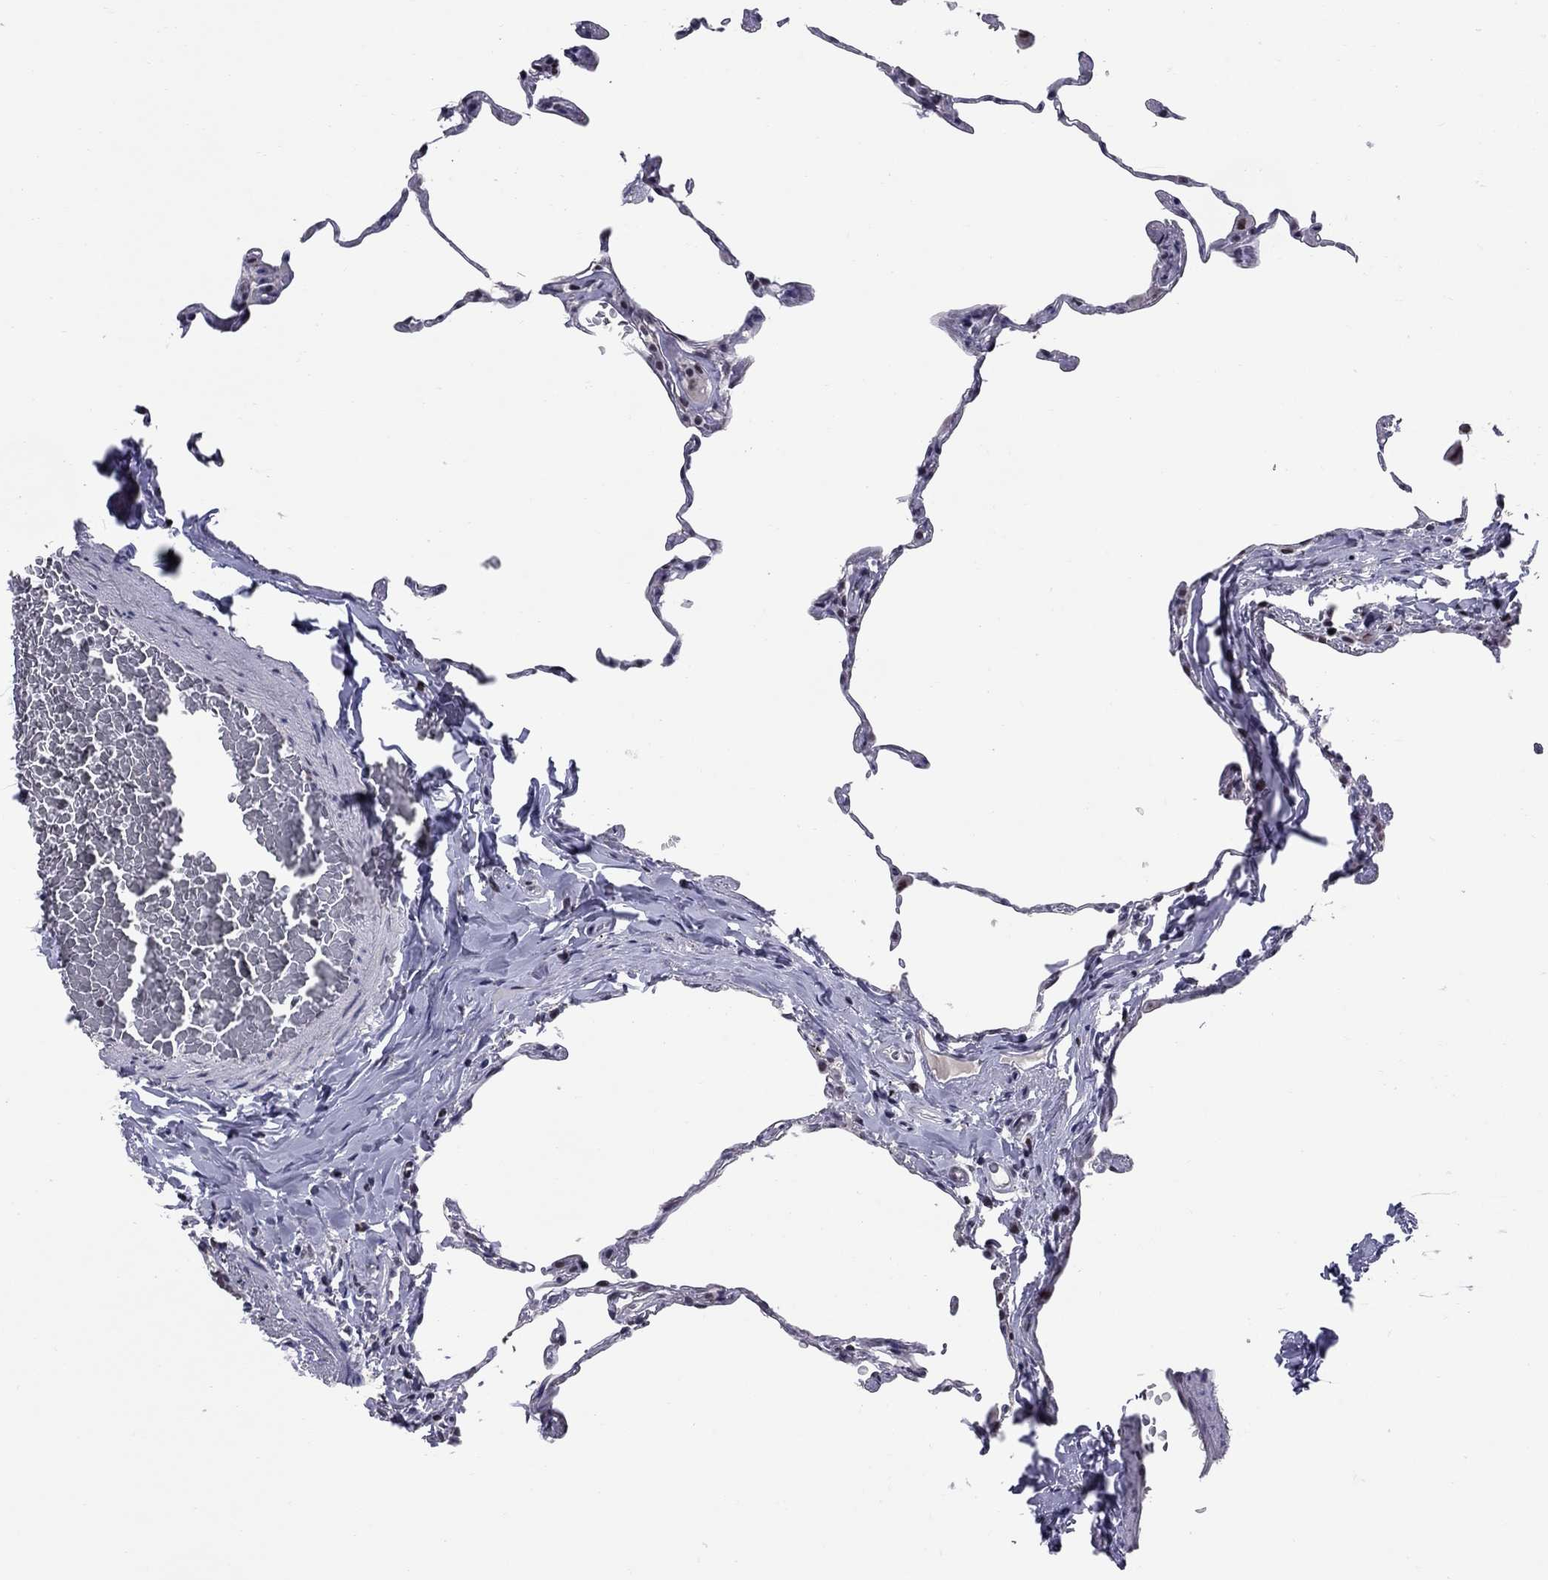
{"staining": {"intensity": "weak", "quantity": "<25%", "location": "nuclear"}, "tissue": "lung", "cell_type": "Alveolar cells", "image_type": "normal", "snomed": [{"axis": "morphology", "description": "Normal tissue, NOS"}, {"axis": "topography", "description": "Lung"}], "caption": "The micrograph exhibits no significant expression in alveolar cells of lung.", "gene": "TAF9", "patient": {"sex": "female", "age": 57}}